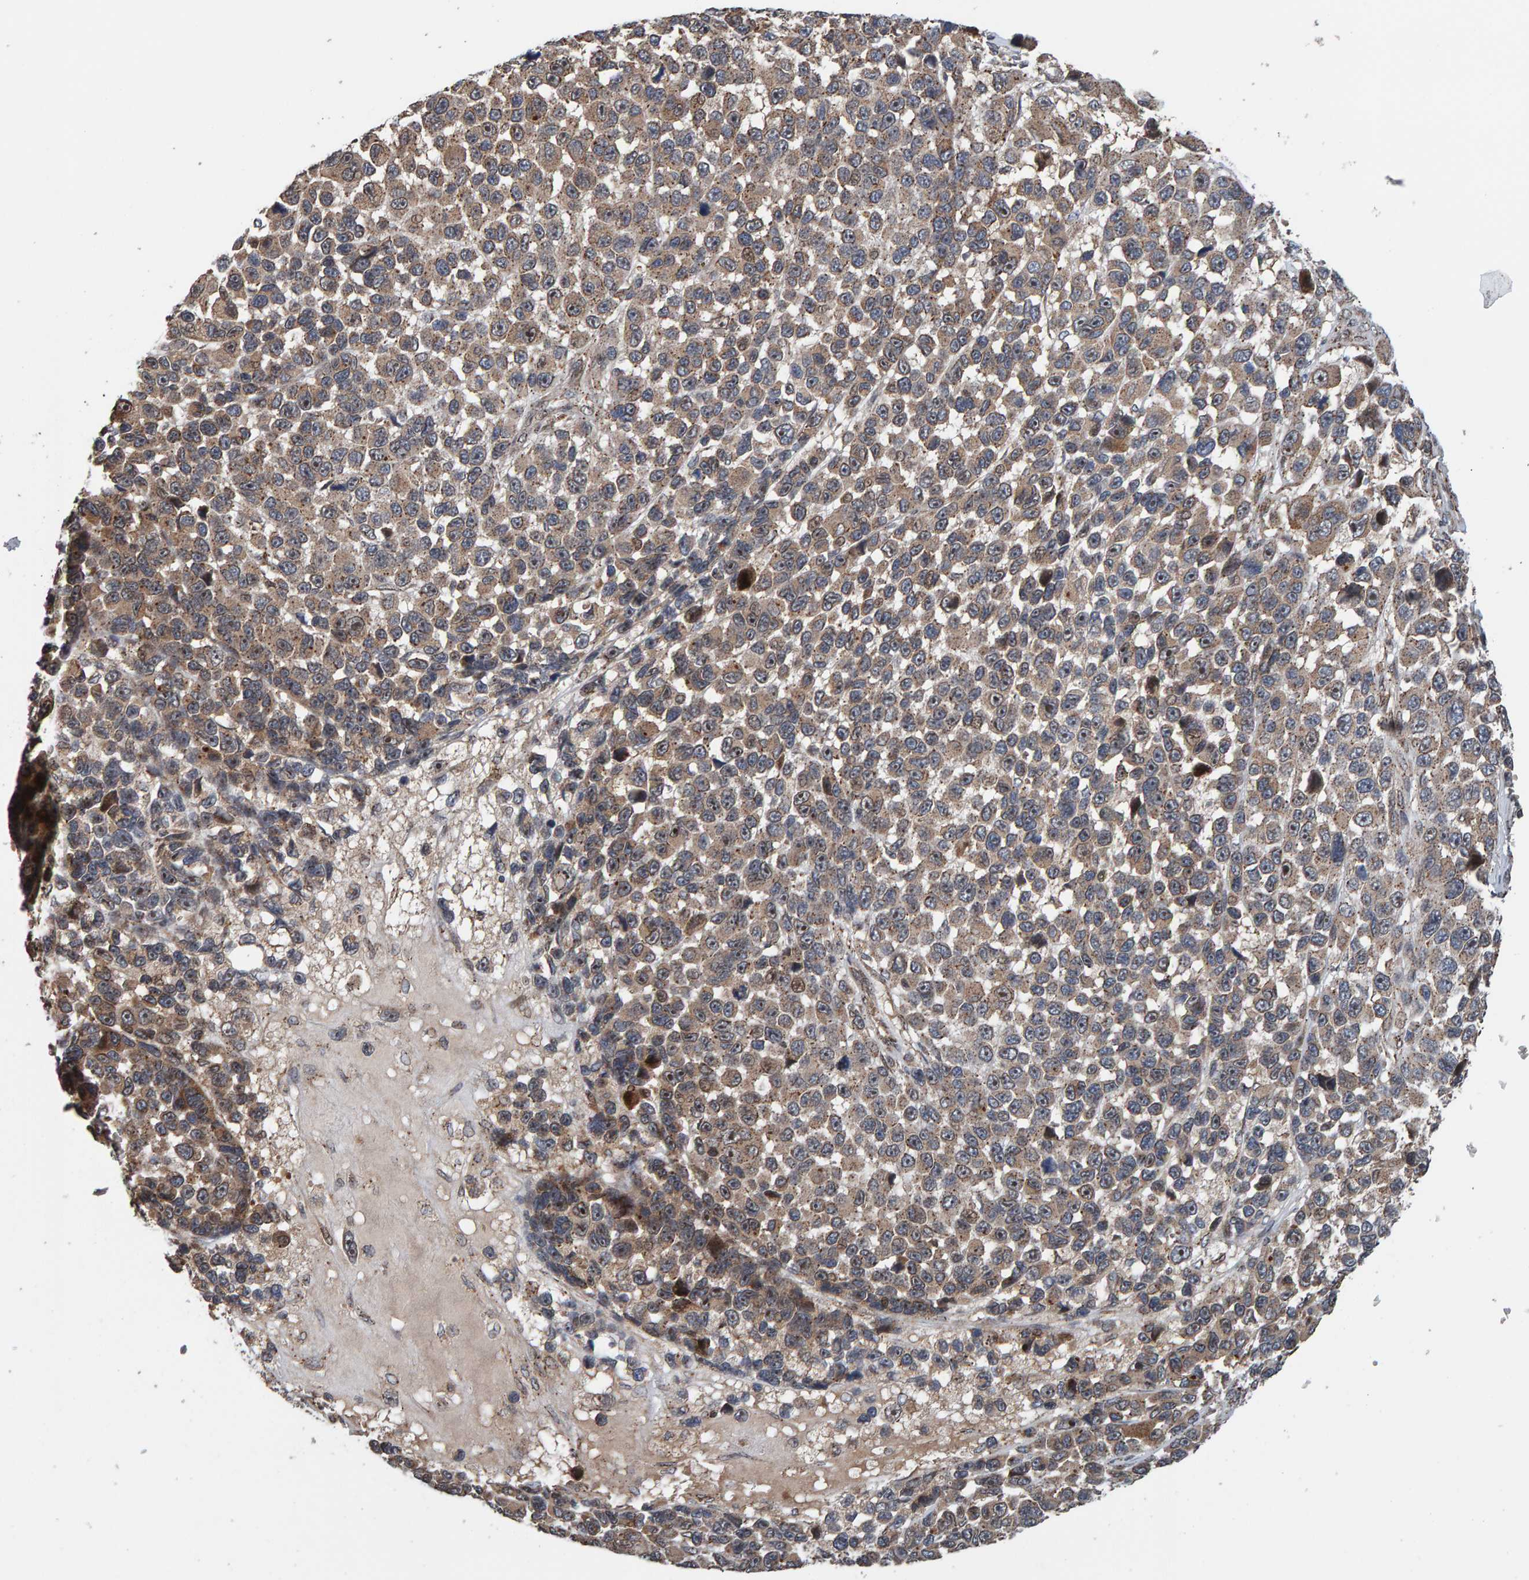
{"staining": {"intensity": "weak", "quantity": ">75%", "location": "cytoplasmic/membranous,nuclear"}, "tissue": "melanoma", "cell_type": "Tumor cells", "image_type": "cancer", "snomed": [{"axis": "morphology", "description": "Malignant melanoma, NOS"}, {"axis": "topography", "description": "Skin"}], "caption": "A histopathology image of melanoma stained for a protein displays weak cytoplasmic/membranous and nuclear brown staining in tumor cells.", "gene": "CCDC25", "patient": {"sex": "male", "age": 53}}